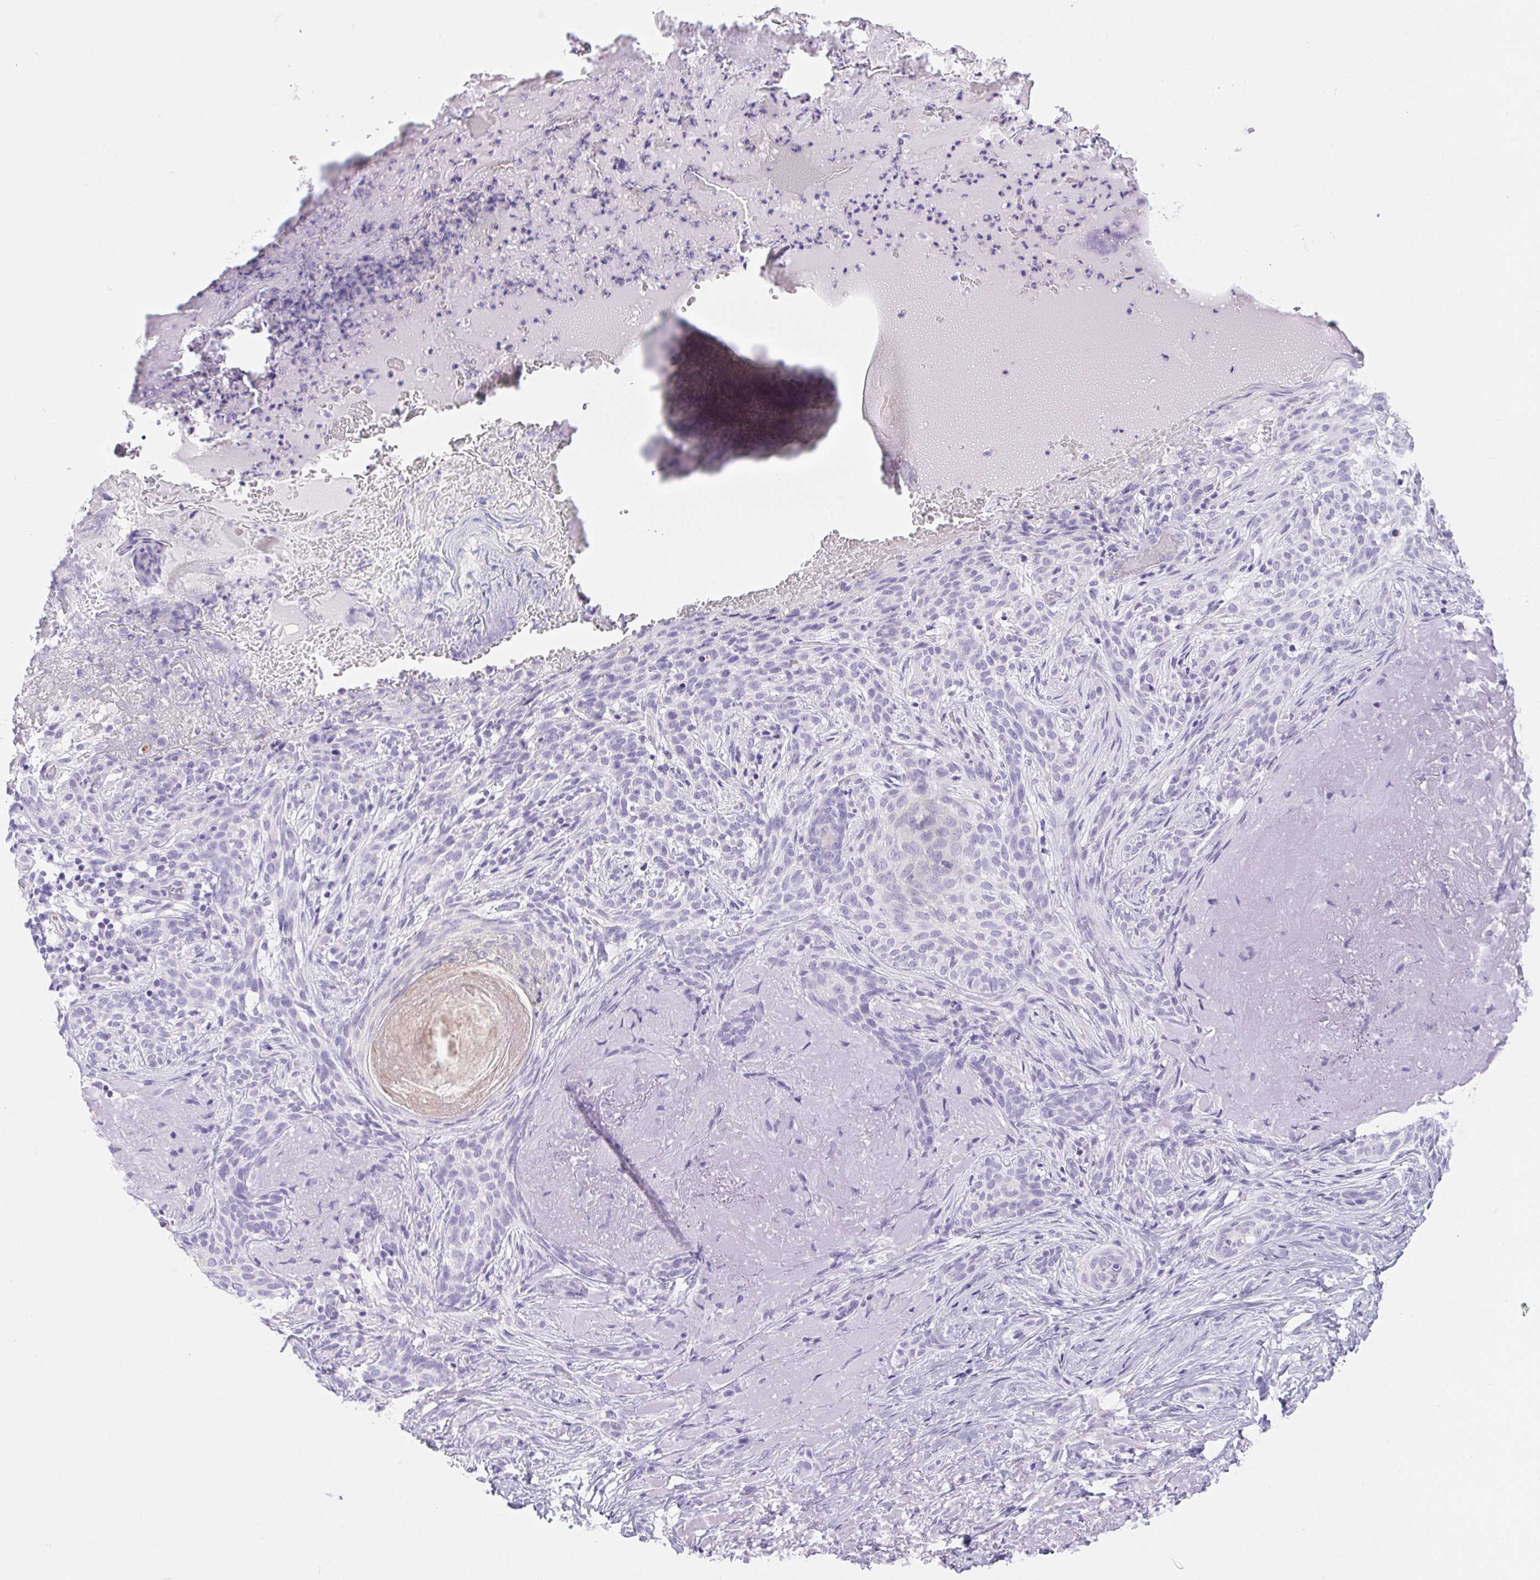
{"staining": {"intensity": "negative", "quantity": "none", "location": "none"}, "tissue": "skin cancer", "cell_type": "Tumor cells", "image_type": "cancer", "snomed": [{"axis": "morphology", "description": "Basal cell carcinoma"}, {"axis": "topography", "description": "Skin"}], "caption": "Tumor cells are negative for protein expression in human skin cancer. (DAB immunohistochemistry visualized using brightfield microscopy, high magnification).", "gene": "PNLIP", "patient": {"sex": "male", "age": 84}}